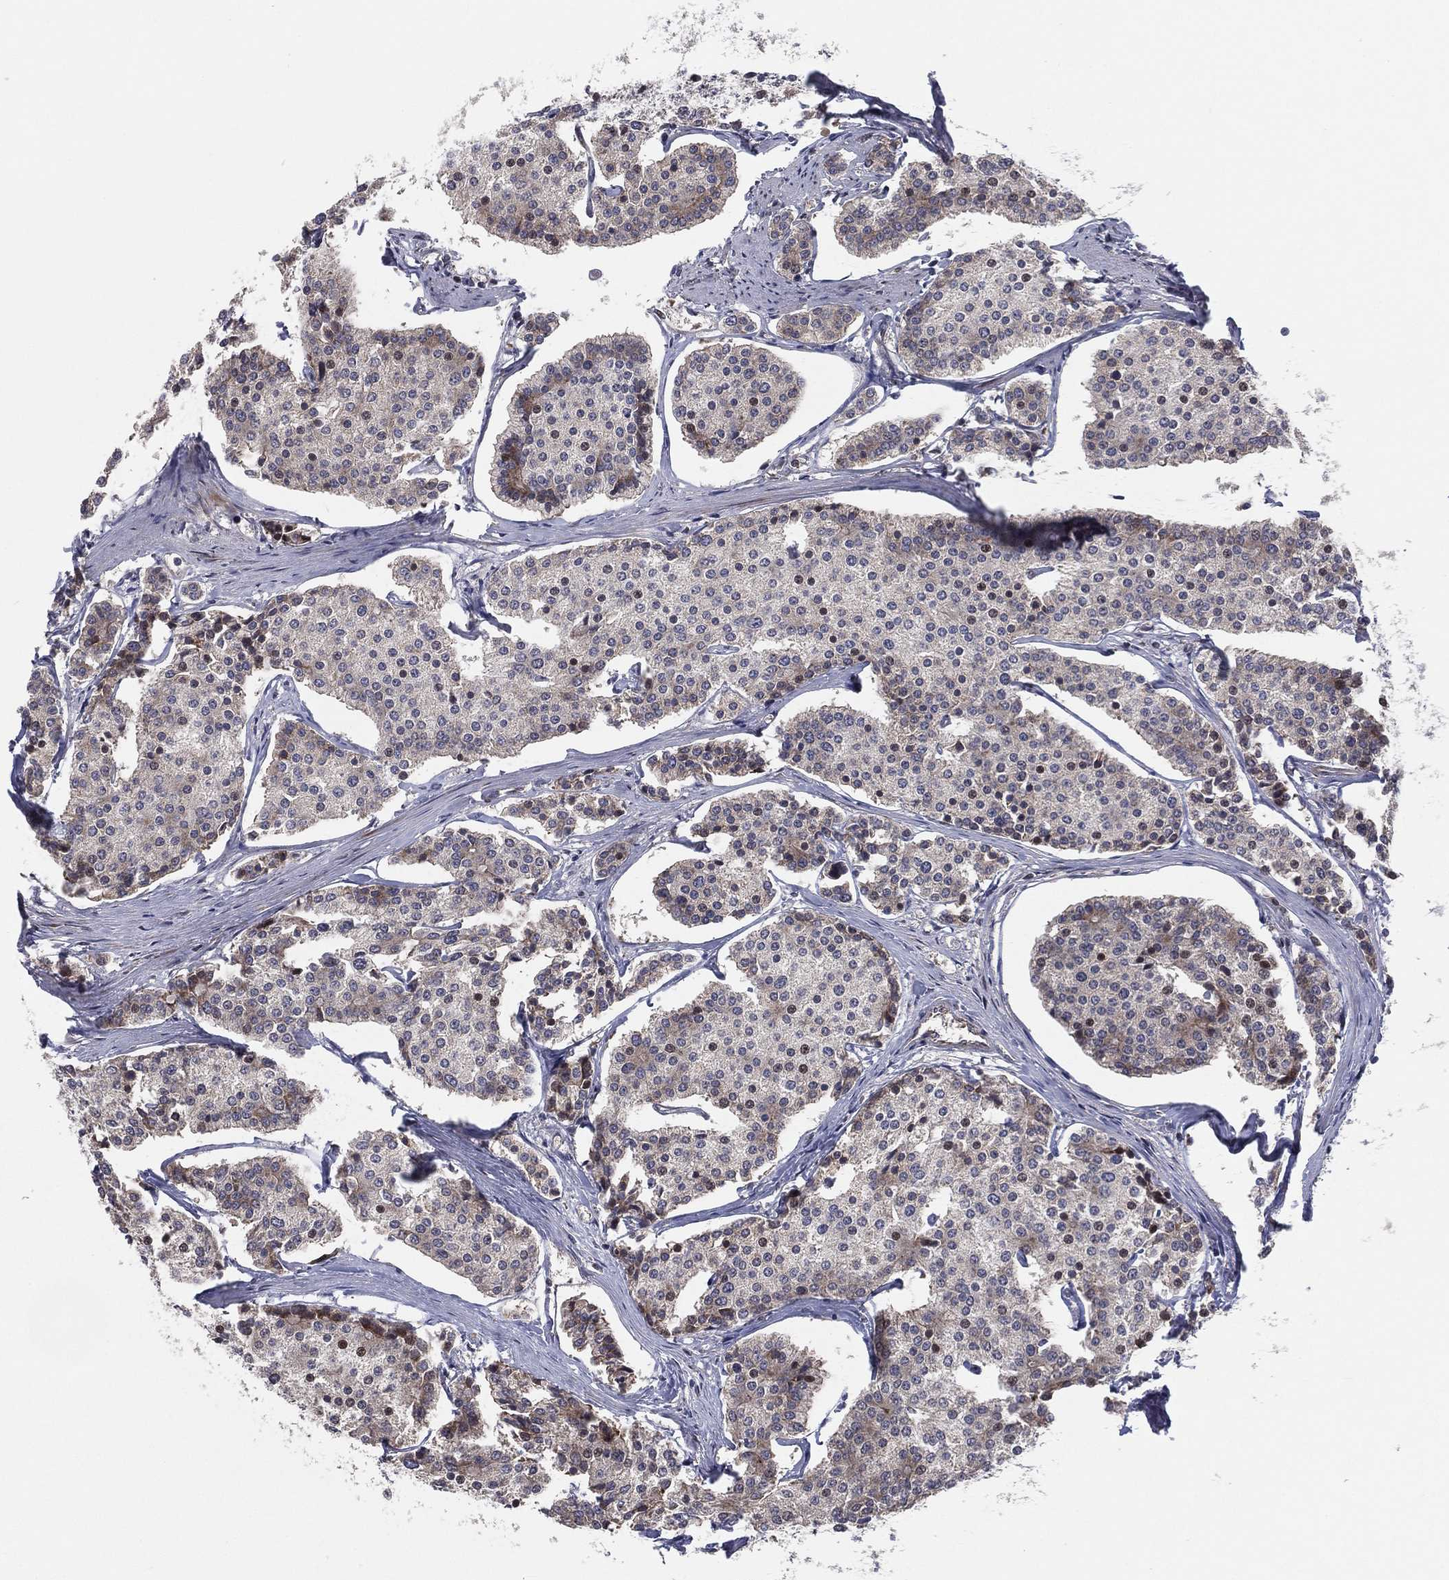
{"staining": {"intensity": "weak", "quantity": "<25%", "location": "cytoplasmic/membranous"}, "tissue": "carcinoid", "cell_type": "Tumor cells", "image_type": "cancer", "snomed": [{"axis": "morphology", "description": "Carcinoid, malignant, NOS"}, {"axis": "topography", "description": "Small intestine"}], "caption": "IHC micrograph of human carcinoid stained for a protein (brown), which displays no staining in tumor cells.", "gene": "UTP14A", "patient": {"sex": "female", "age": 65}}